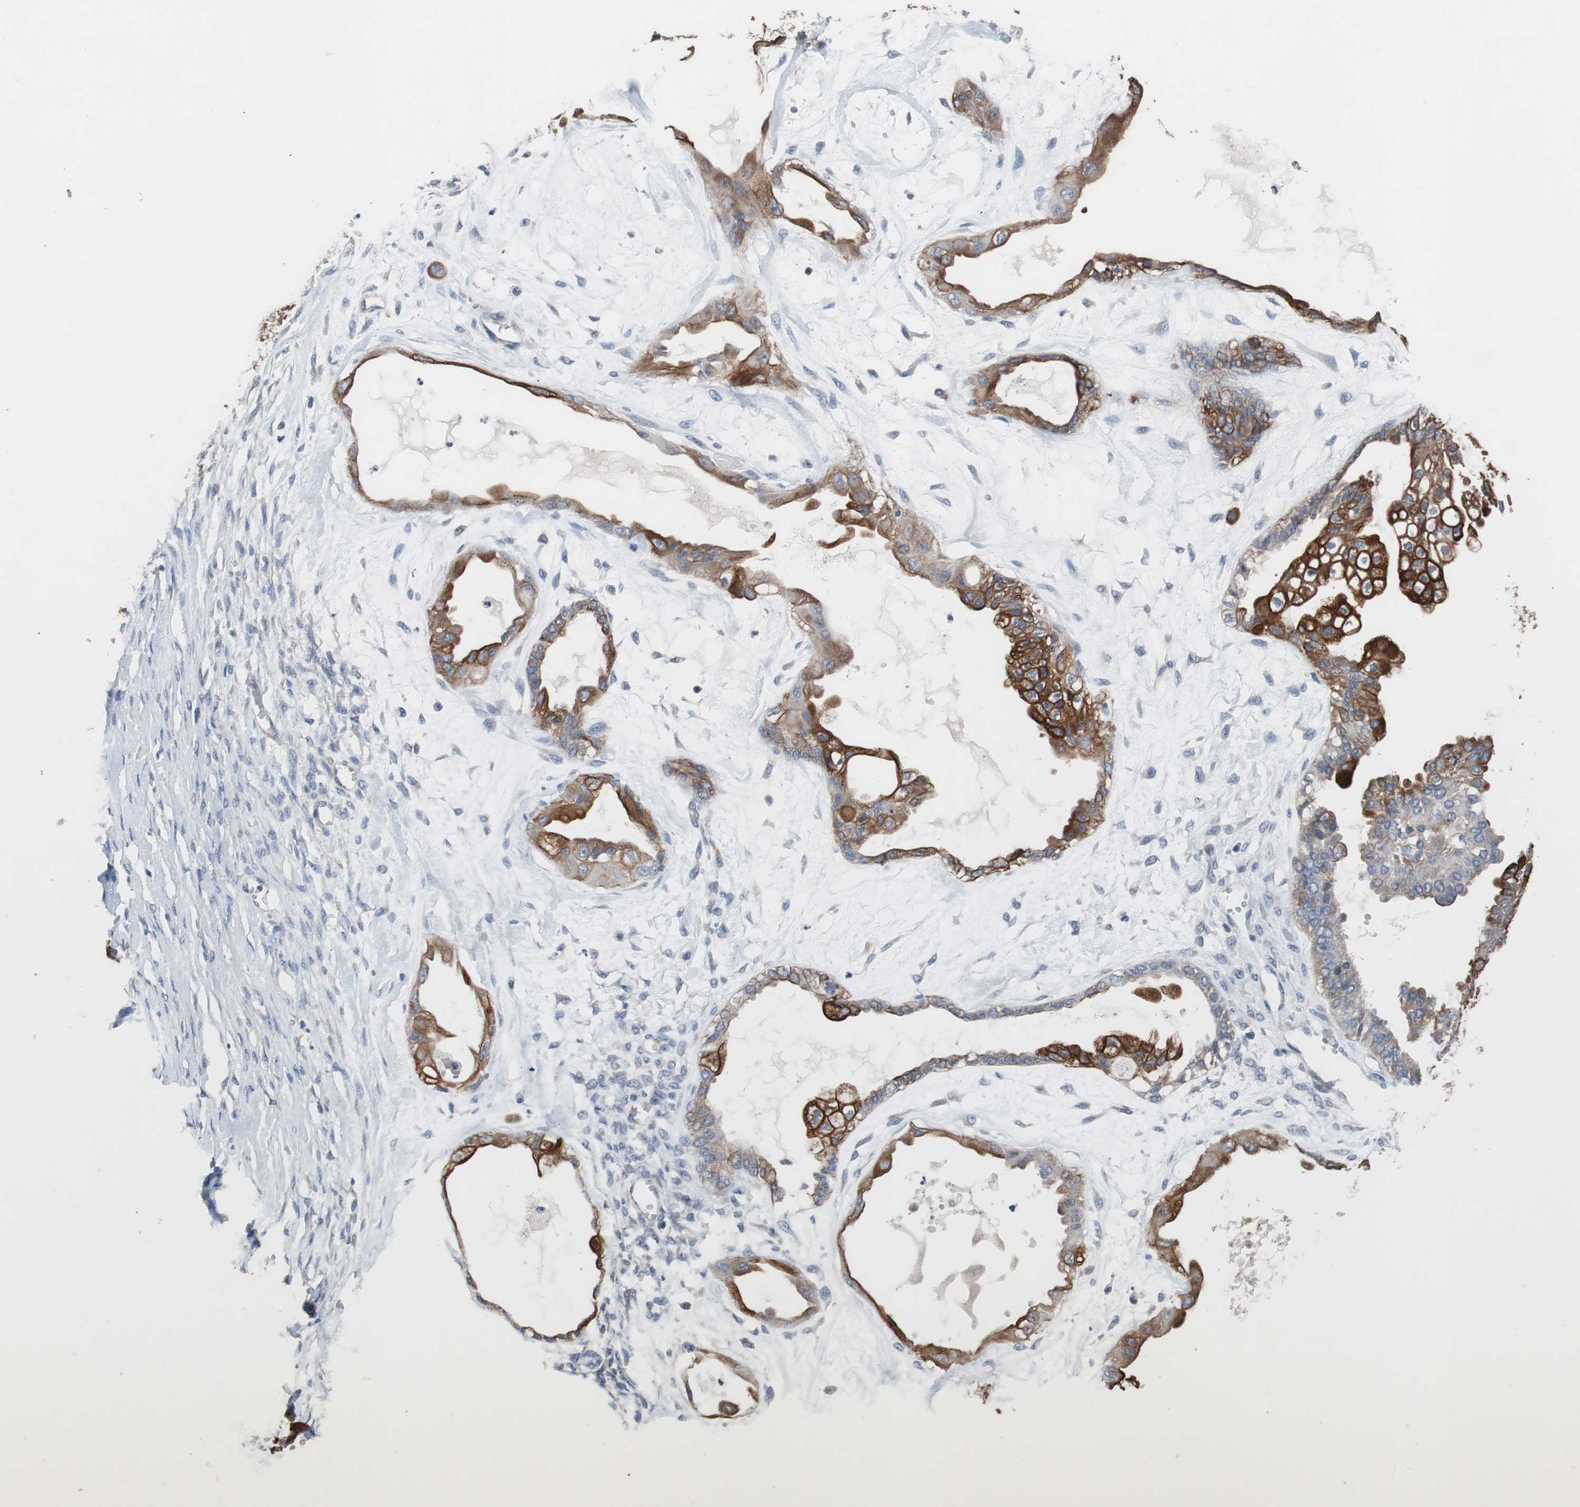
{"staining": {"intensity": "strong", "quantity": ">75%", "location": "cytoplasmic/membranous"}, "tissue": "ovarian cancer", "cell_type": "Tumor cells", "image_type": "cancer", "snomed": [{"axis": "morphology", "description": "Carcinoma, NOS"}, {"axis": "morphology", "description": "Carcinoma, endometroid"}, {"axis": "topography", "description": "Ovary"}], "caption": "An image of ovarian cancer stained for a protein exhibits strong cytoplasmic/membranous brown staining in tumor cells.", "gene": "USP10", "patient": {"sex": "female", "age": 50}}